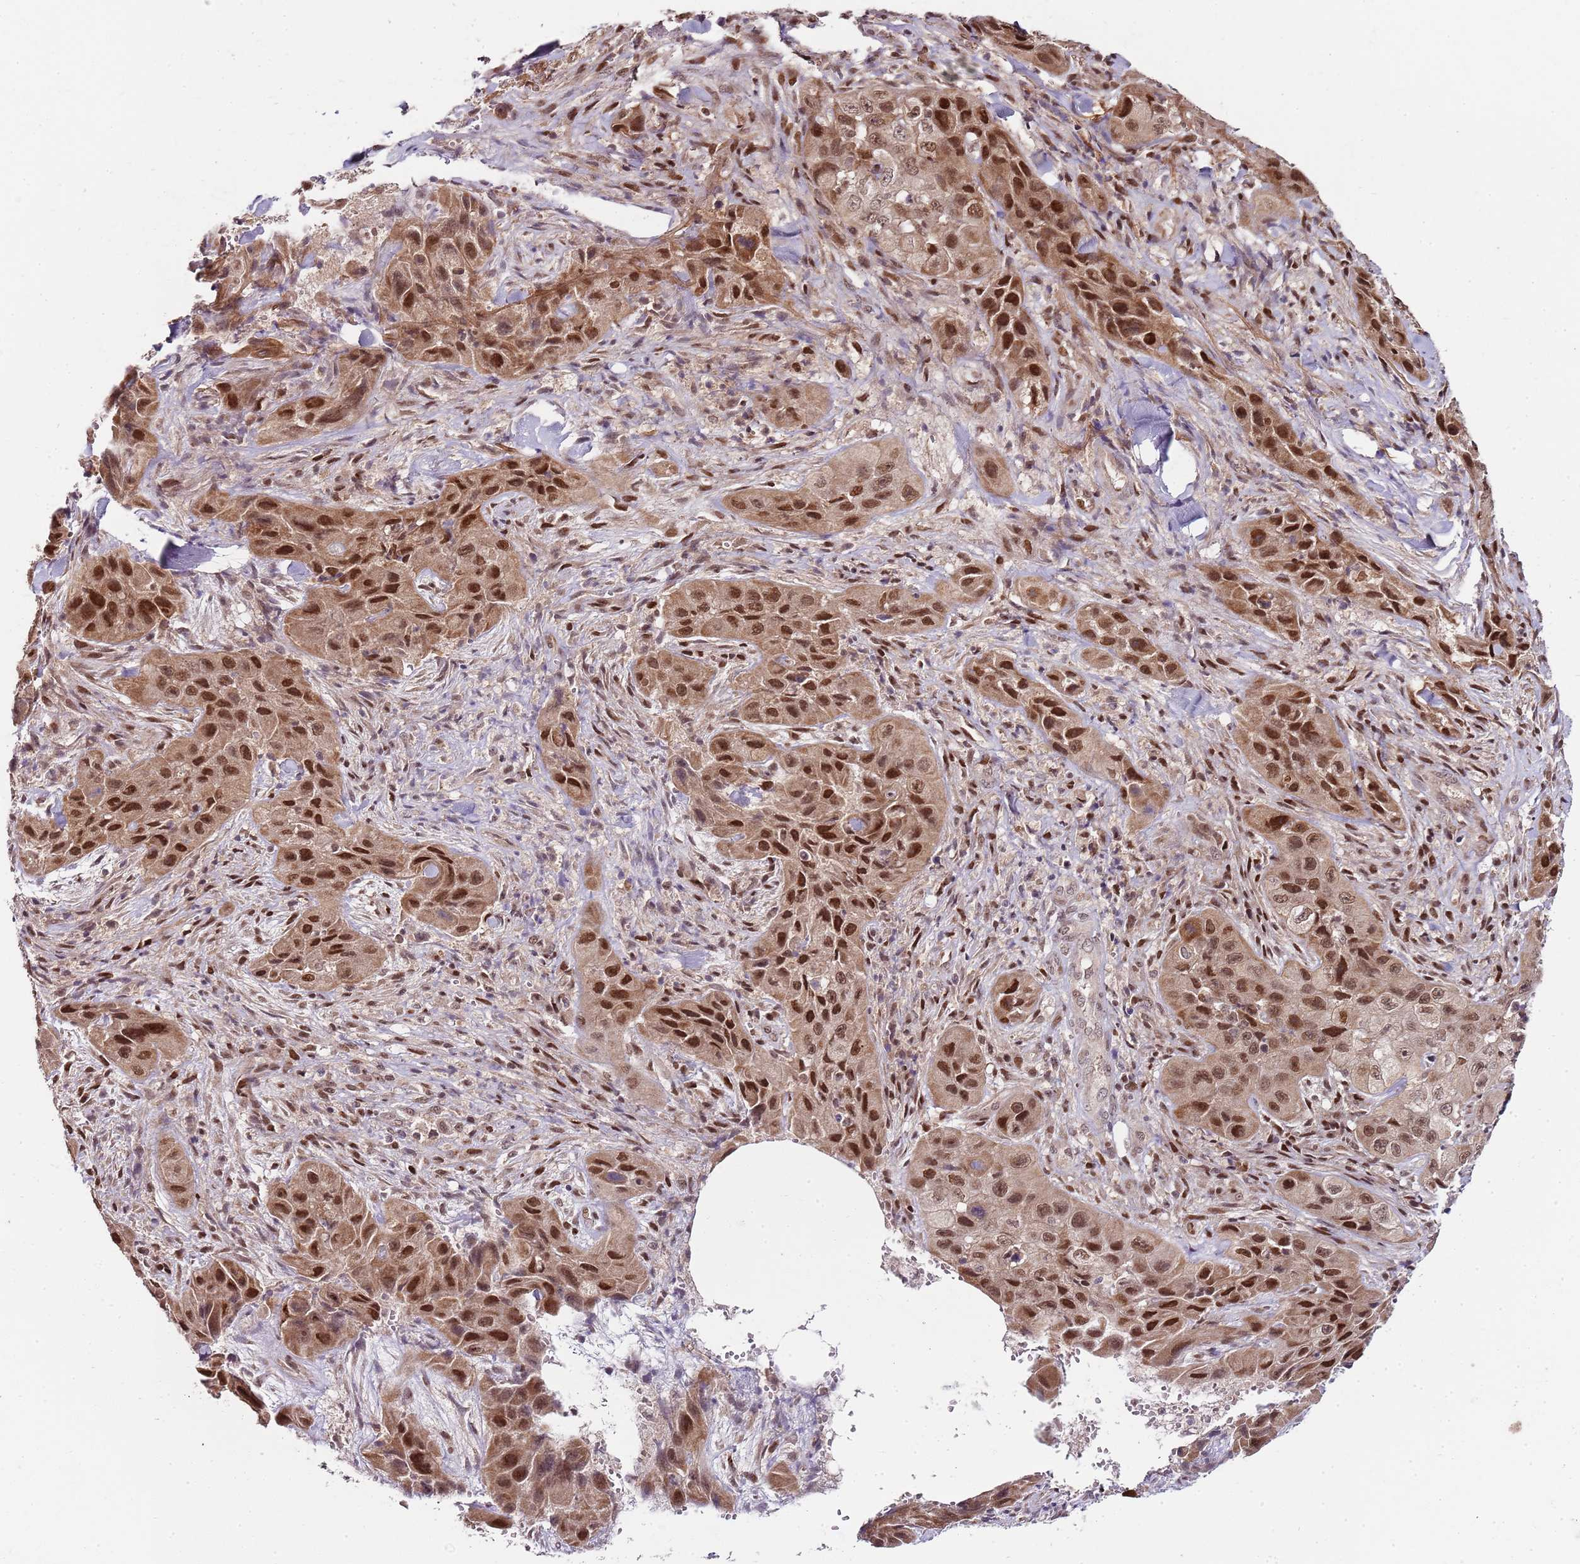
{"staining": {"intensity": "strong", "quantity": ">75%", "location": "cytoplasmic/membranous,nuclear"}, "tissue": "skin cancer", "cell_type": "Tumor cells", "image_type": "cancer", "snomed": [{"axis": "morphology", "description": "Squamous cell carcinoma, NOS"}, {"axis": "topography", "description": "Skin"}, {"axis": "topography", "description": "Subcutis"}], "caption": "The image demonstrates staining of skin squamous cell carcinoma, revealing strong cytoplasmic/membranous and nuclear protein staining (brown color) within tumor cells. Using DAB (brown) and hematoxylin (blue) stains, captured at high magnification using brightfield microscopy.", "gene": "EDC3", "patient": {"sex": "male", "age": 73}}